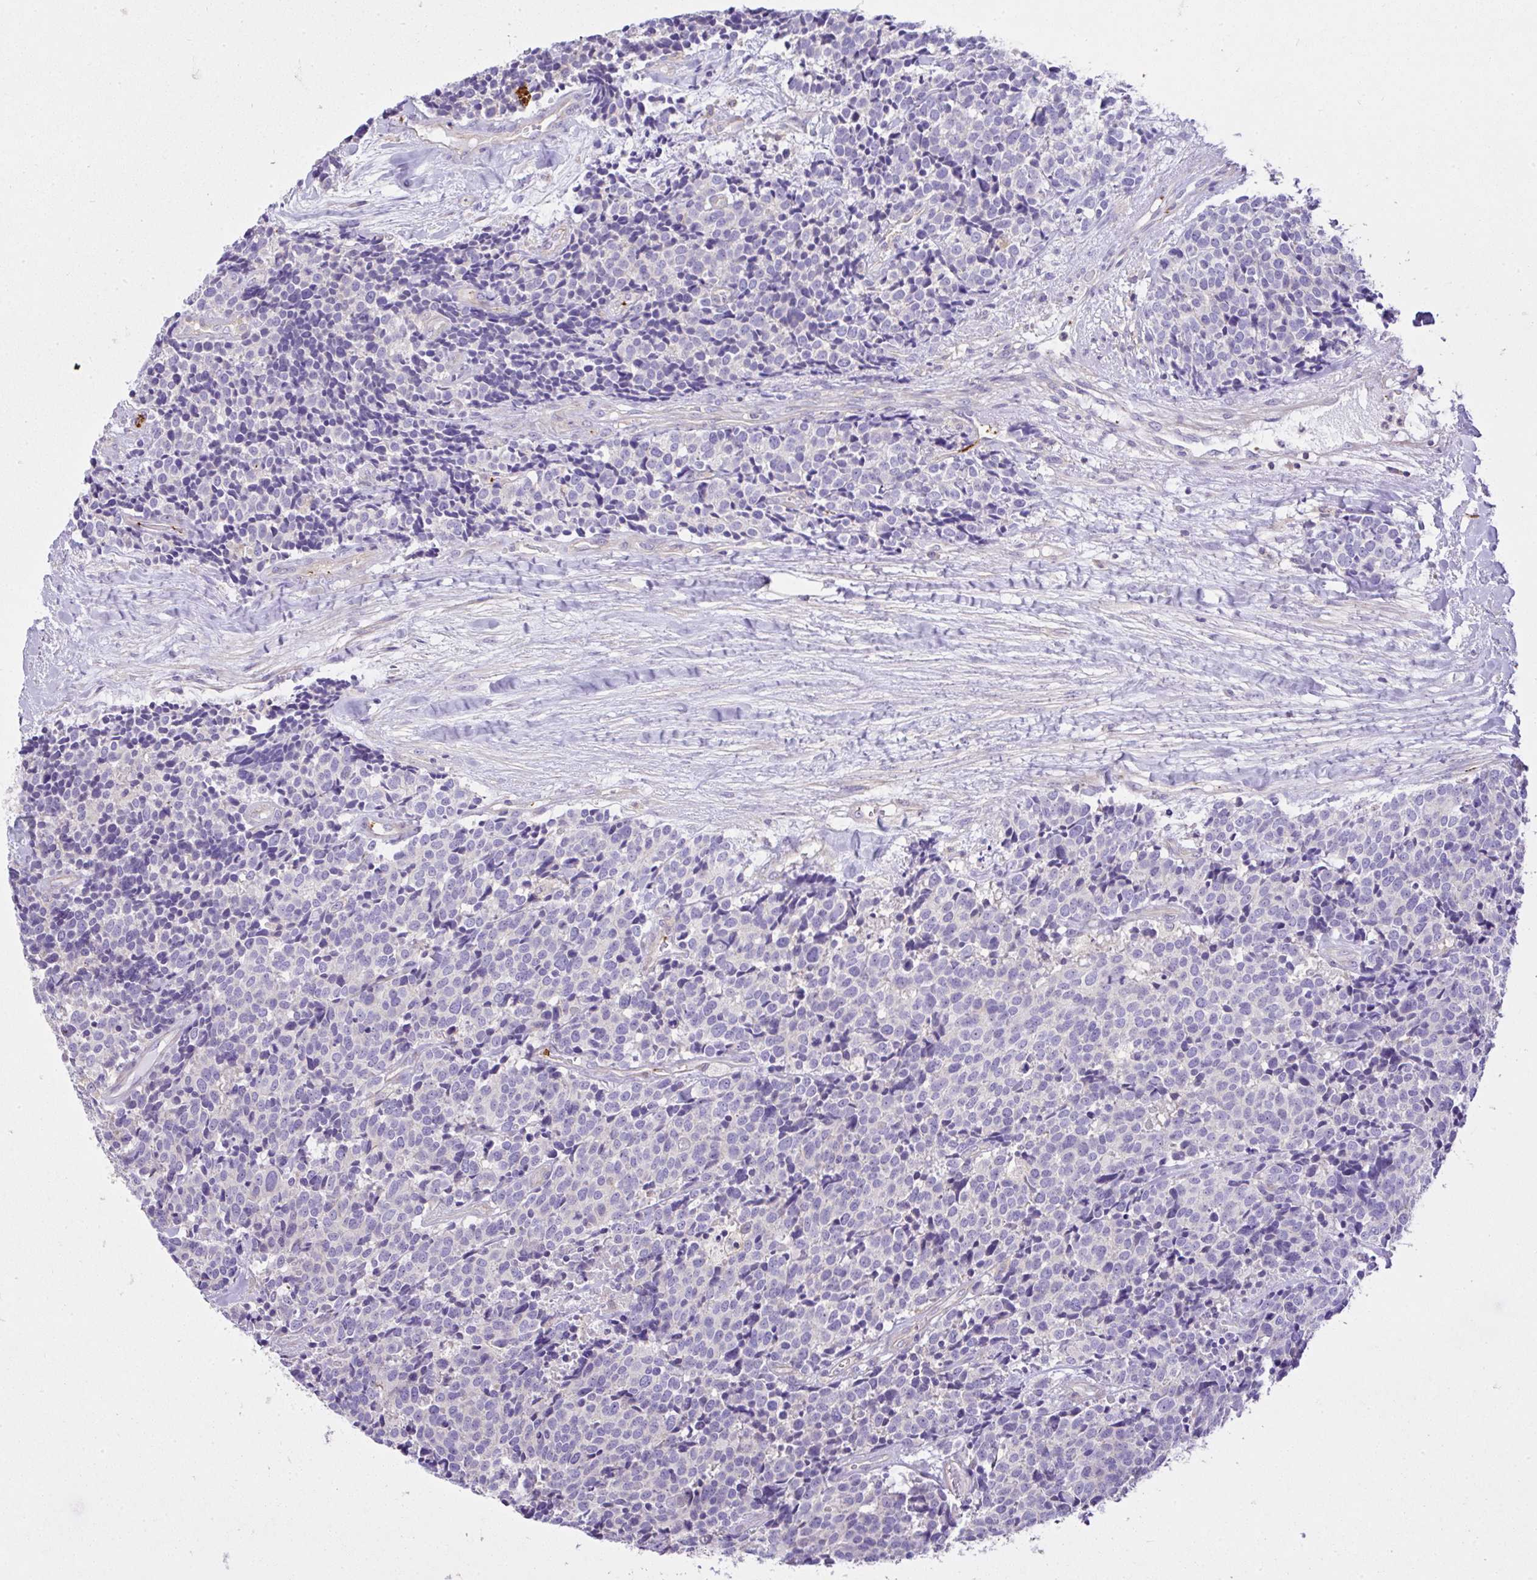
{"staining": {"intensity": "negative", "quantity": "none", "location": "none"}, "tissue": "carcinoid", "cell_type": "Tumor cells", "image_type": "cancer", "snomed": [{"axis": "morphology", "description": "Carcinoid, malignant, NOS"}, {"axis": "topography", "description": "Skin"}], "caption": "DAB immunohistochemical staining of carcinoid shows no significant staining in tumor cells.", "gene": "CCDC142", "patient": {"sex": "female", "age": 79}}